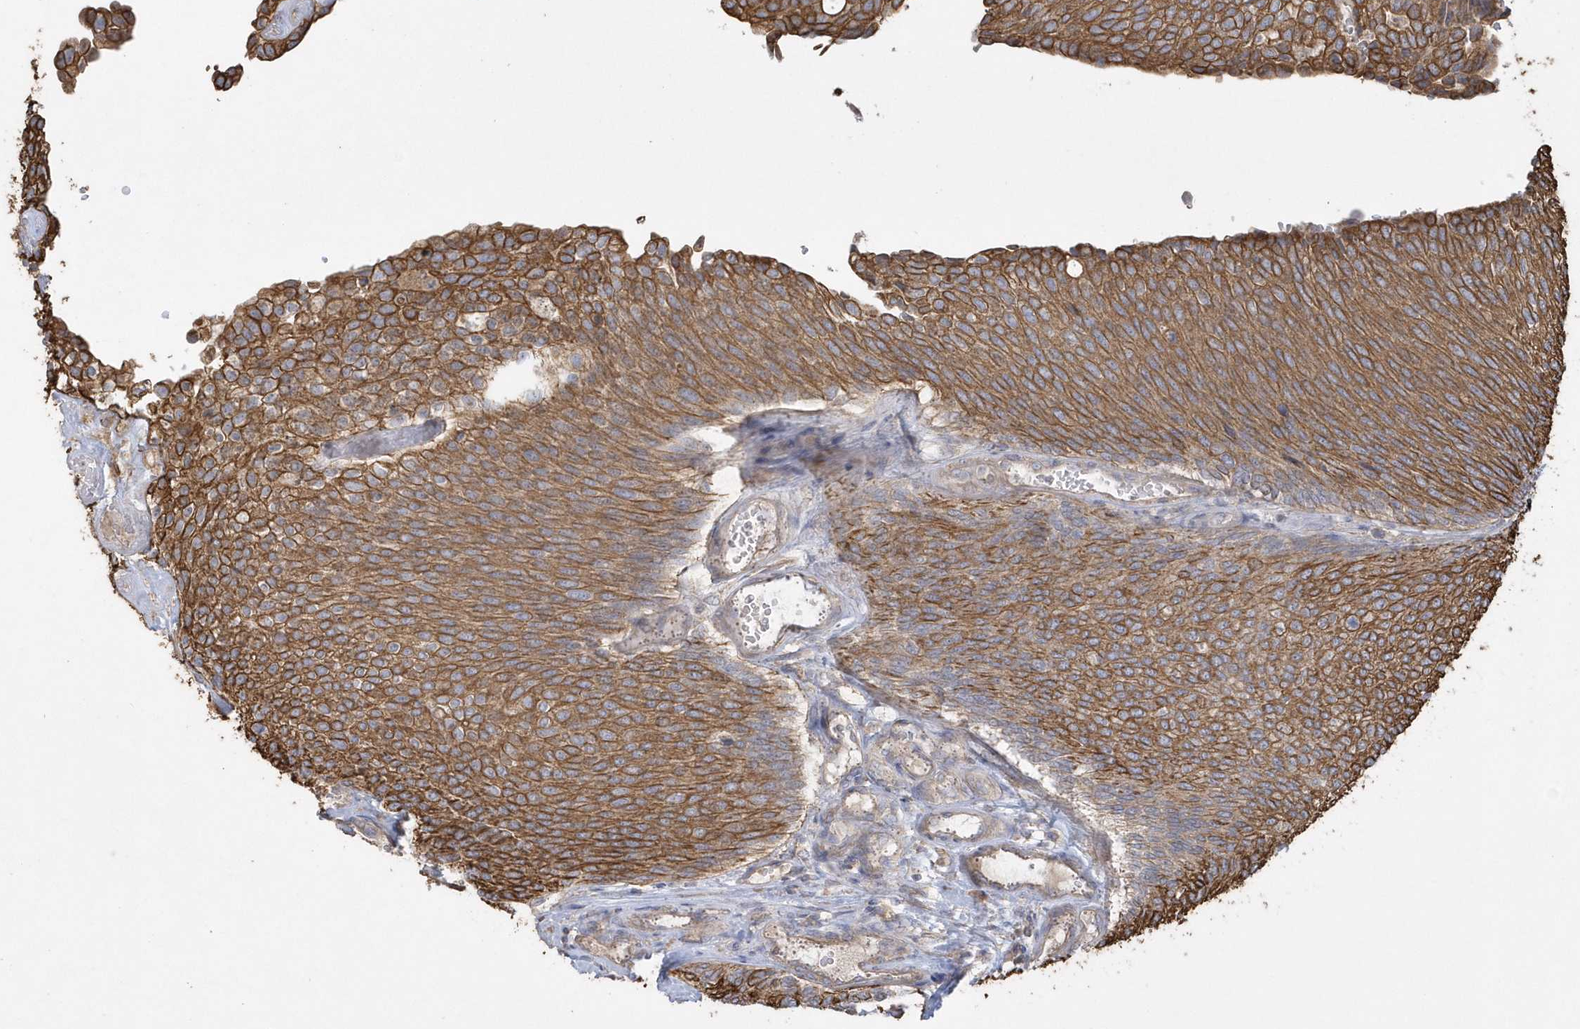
{"staining": {"intensity": "moderate", "quantity": ">75%", "location": "cytoplasmic/membranous"}, "tissue": "urothelial cancer", "cell_type": "Tumor cells", "image_type": "cancer", "snomed": [{"axis": "morphology", "description": "Urothelial carcinoma, Low grade"}, {"axis": "topography", "description": "Urinary bladder"}], "caption": "A high-resolution micrograph shows immunohistochemistry (IHC) staining of urothelial cancer, which reveals moderate cytoplasmic/membranous positivity in approximately >75% of tumor cells.", "gene": "SENP8", "patient": {"sex": "female", "age": 79}}